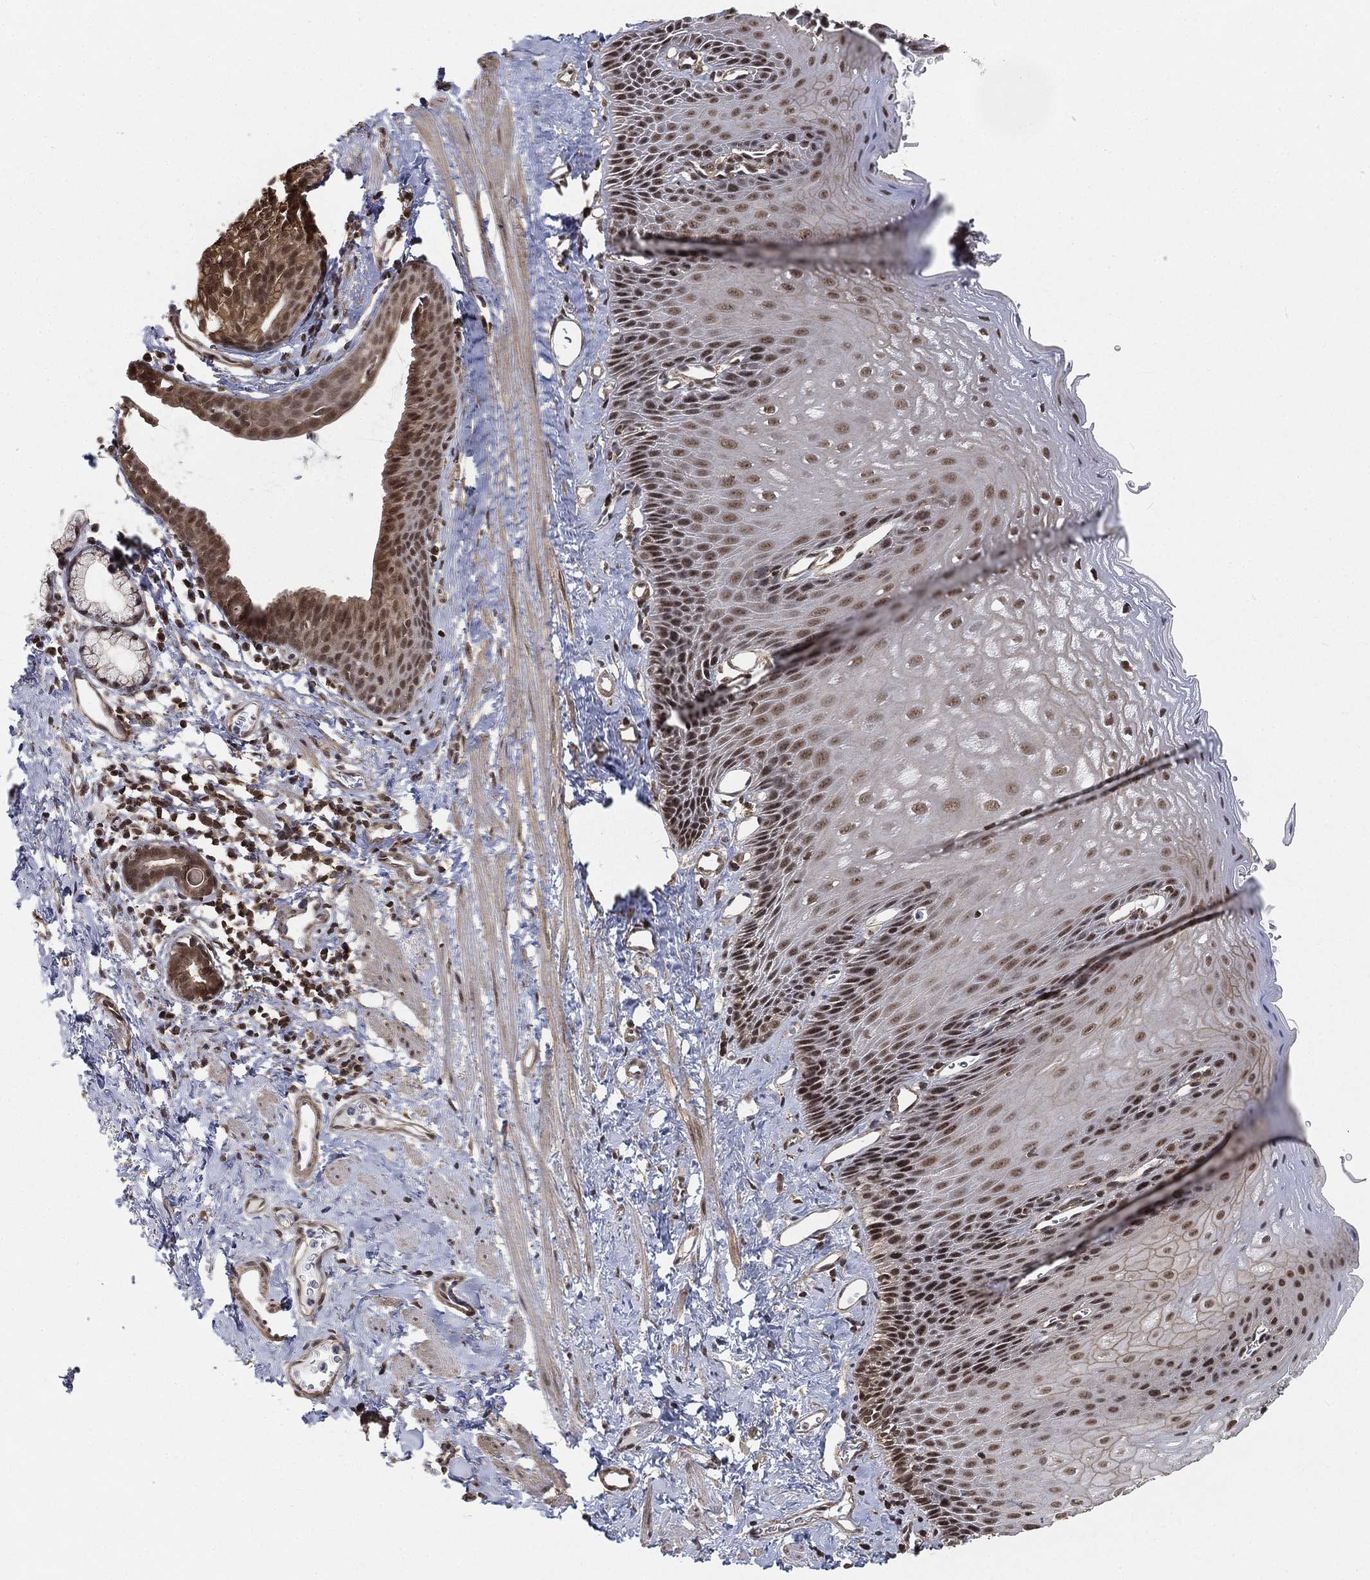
{"staining": {"intensity": "strong", "quantity": "25%-75%", "location": "nuclear"}, "tissue": "esophagus", "cell_type": "Squamous epithelial cells", "image_type": "normal", "snomed": [{"axis": "morphology", "description": "Normal tissue, NOS"}, {"axis": "topography", "description": "Esophagus"}], "caption": "Strong nuclear staining for a protein is identified in about 25%-75% of squamous epithelial cells of unremarkable esophagus using immunohistochemistry (IHC).", "gene": "RSRC2", "patient": {"sex": "male", "age": 64}}